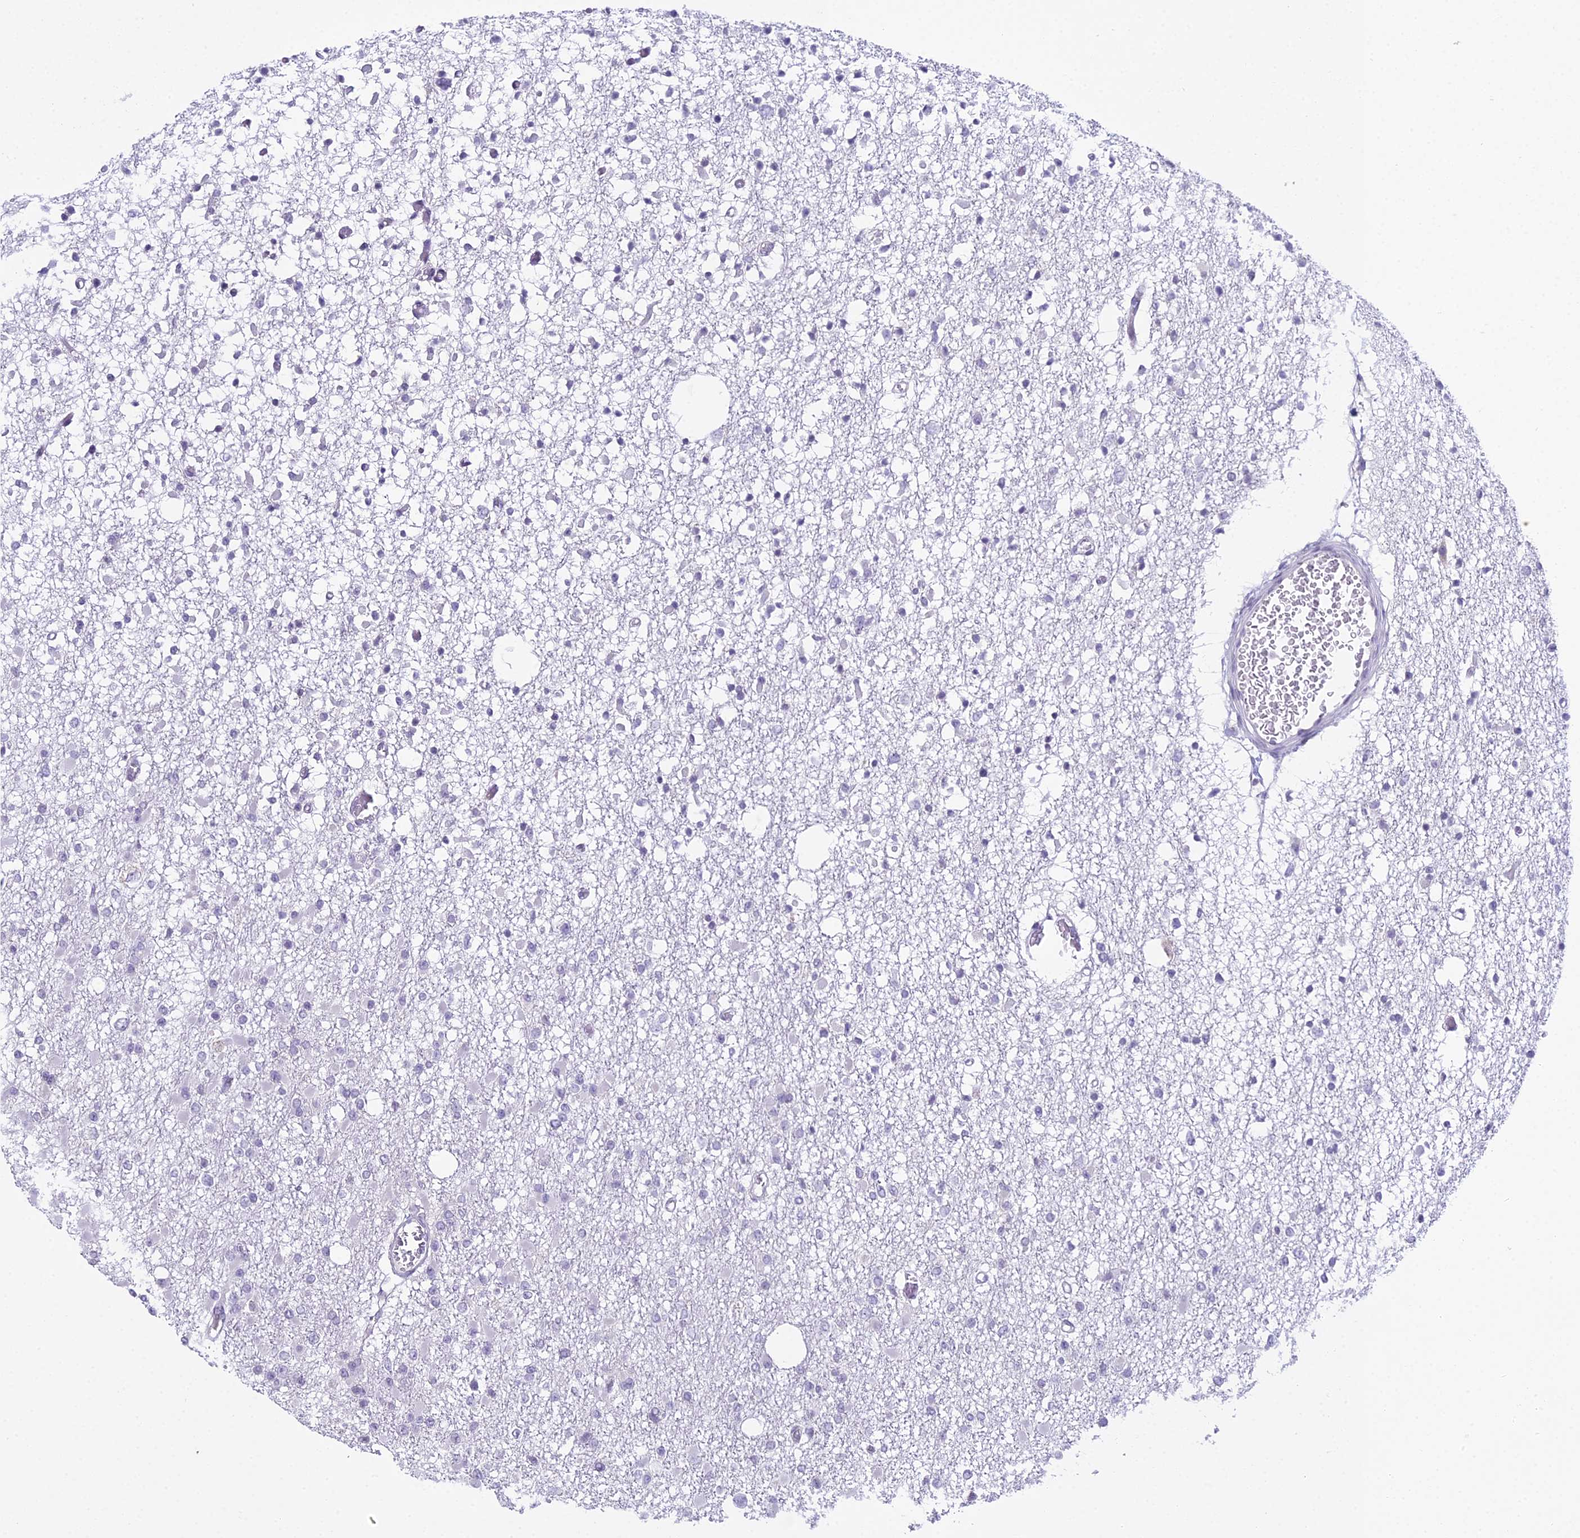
{"staining": {"intensity": "negative", "quantity": "none", "location": "none"}, "tissue": "glioma", "cell_type": "Tumor cells", "image_type": "cancer", "snomed": [{"axis": "morphology", "description": "Glioma, malignant, Low grade"}, {"axis": "topography", "description": "Brain"}], "caption": "Glioma was stained to show a protein in brown. There is no significant positivity in tumor cells.", "gene": "RPS26", "patient": {"sex": "female", "age": 22}}